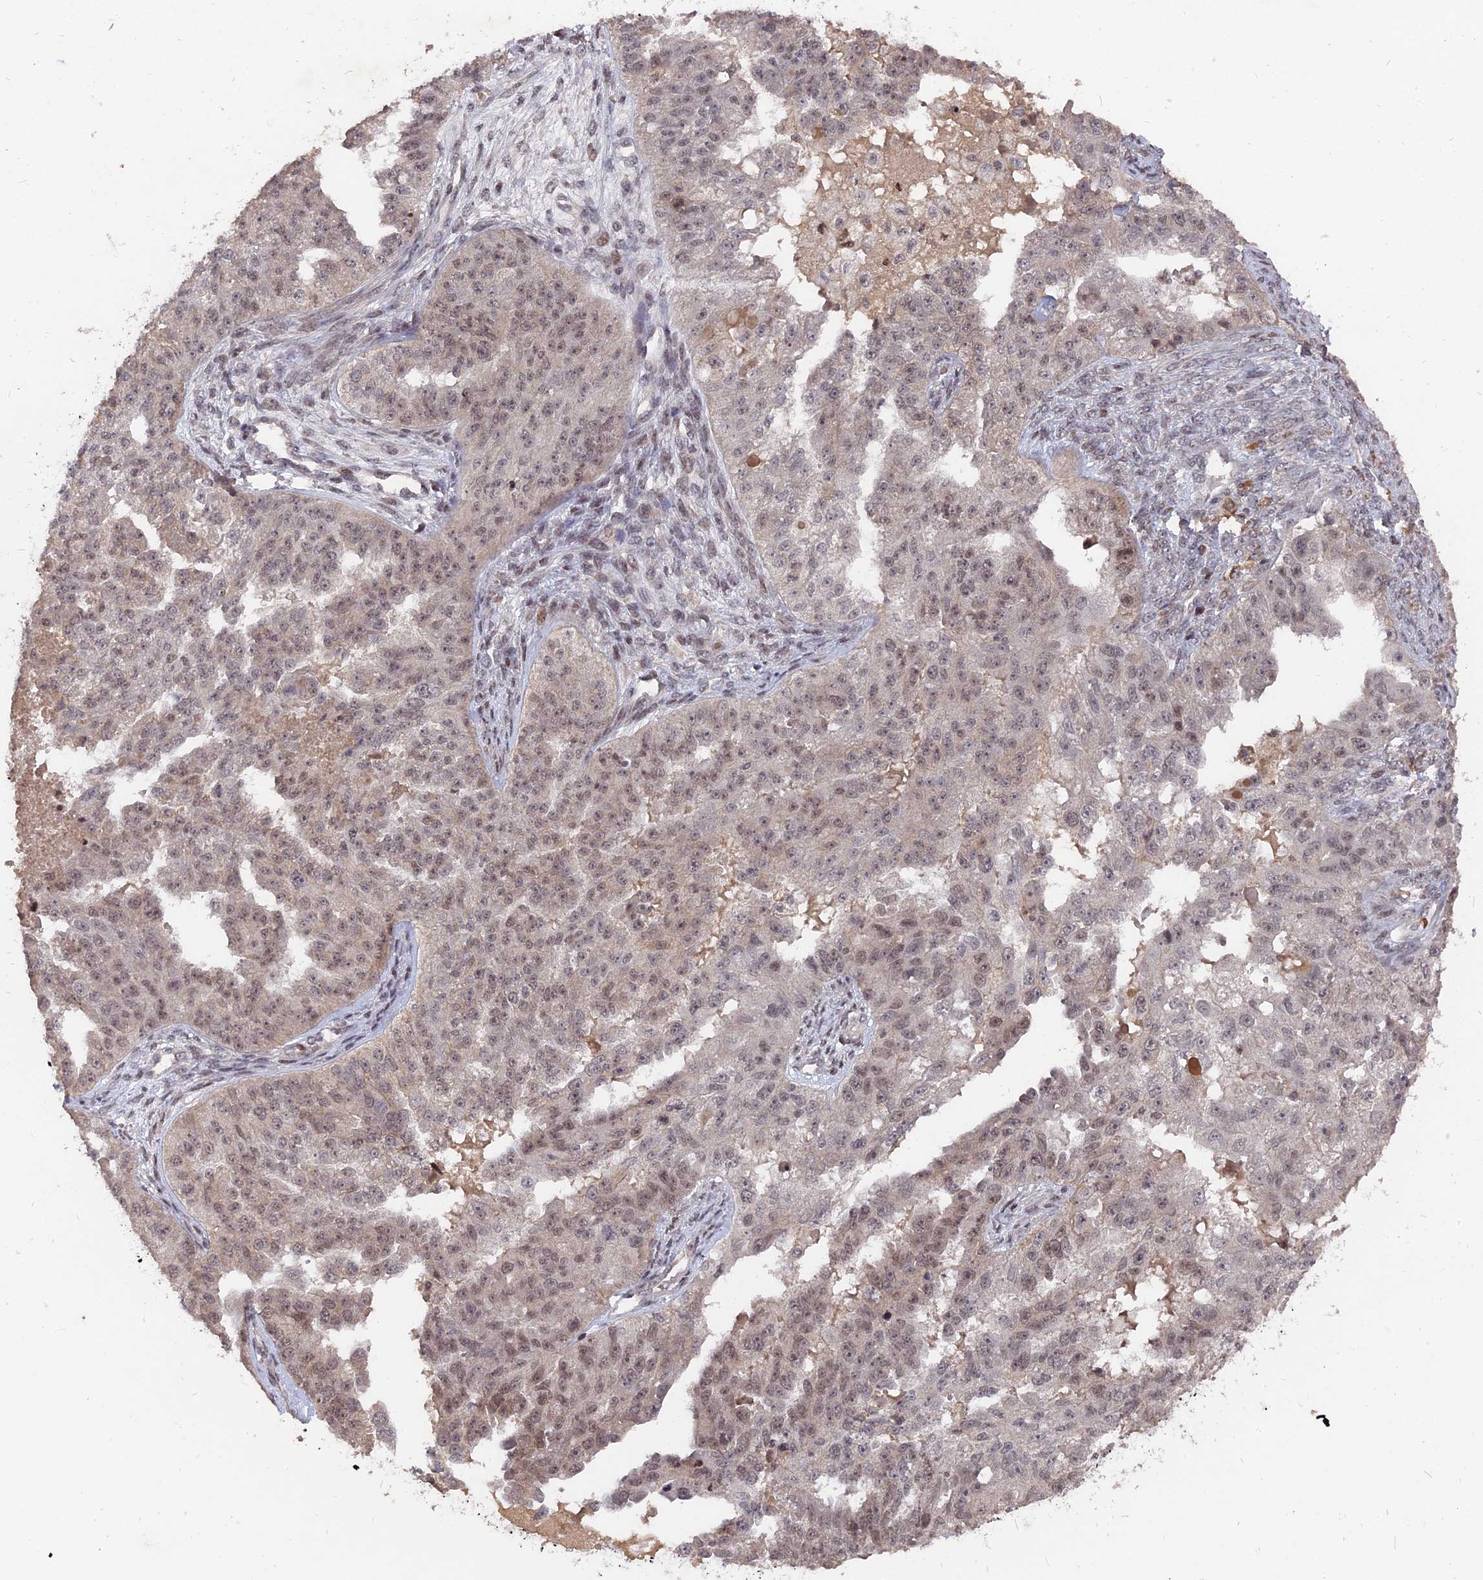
{"staining": {"intensity": "weak", "quantity": ">75%", "location": "nuclear"}, "tissue": "ovarian cancer", "cell_type": "Tumor cells", "image_type": "cancer", "snomed": [{"axis": "morphology", "description": "Cystadenocarcinoma, serous, NOS"}, {"axis": "topography", "description": "Ovary"}], "caption": "Immunohistochemistry of ovarian cancer (serous cystadenocarcinoma) demonstrates low levels of weak nuclear positivity in approximately >75% of tumor cells.", "gene": "NR1H3", "patient": {"sex": "female", "age": 58}}